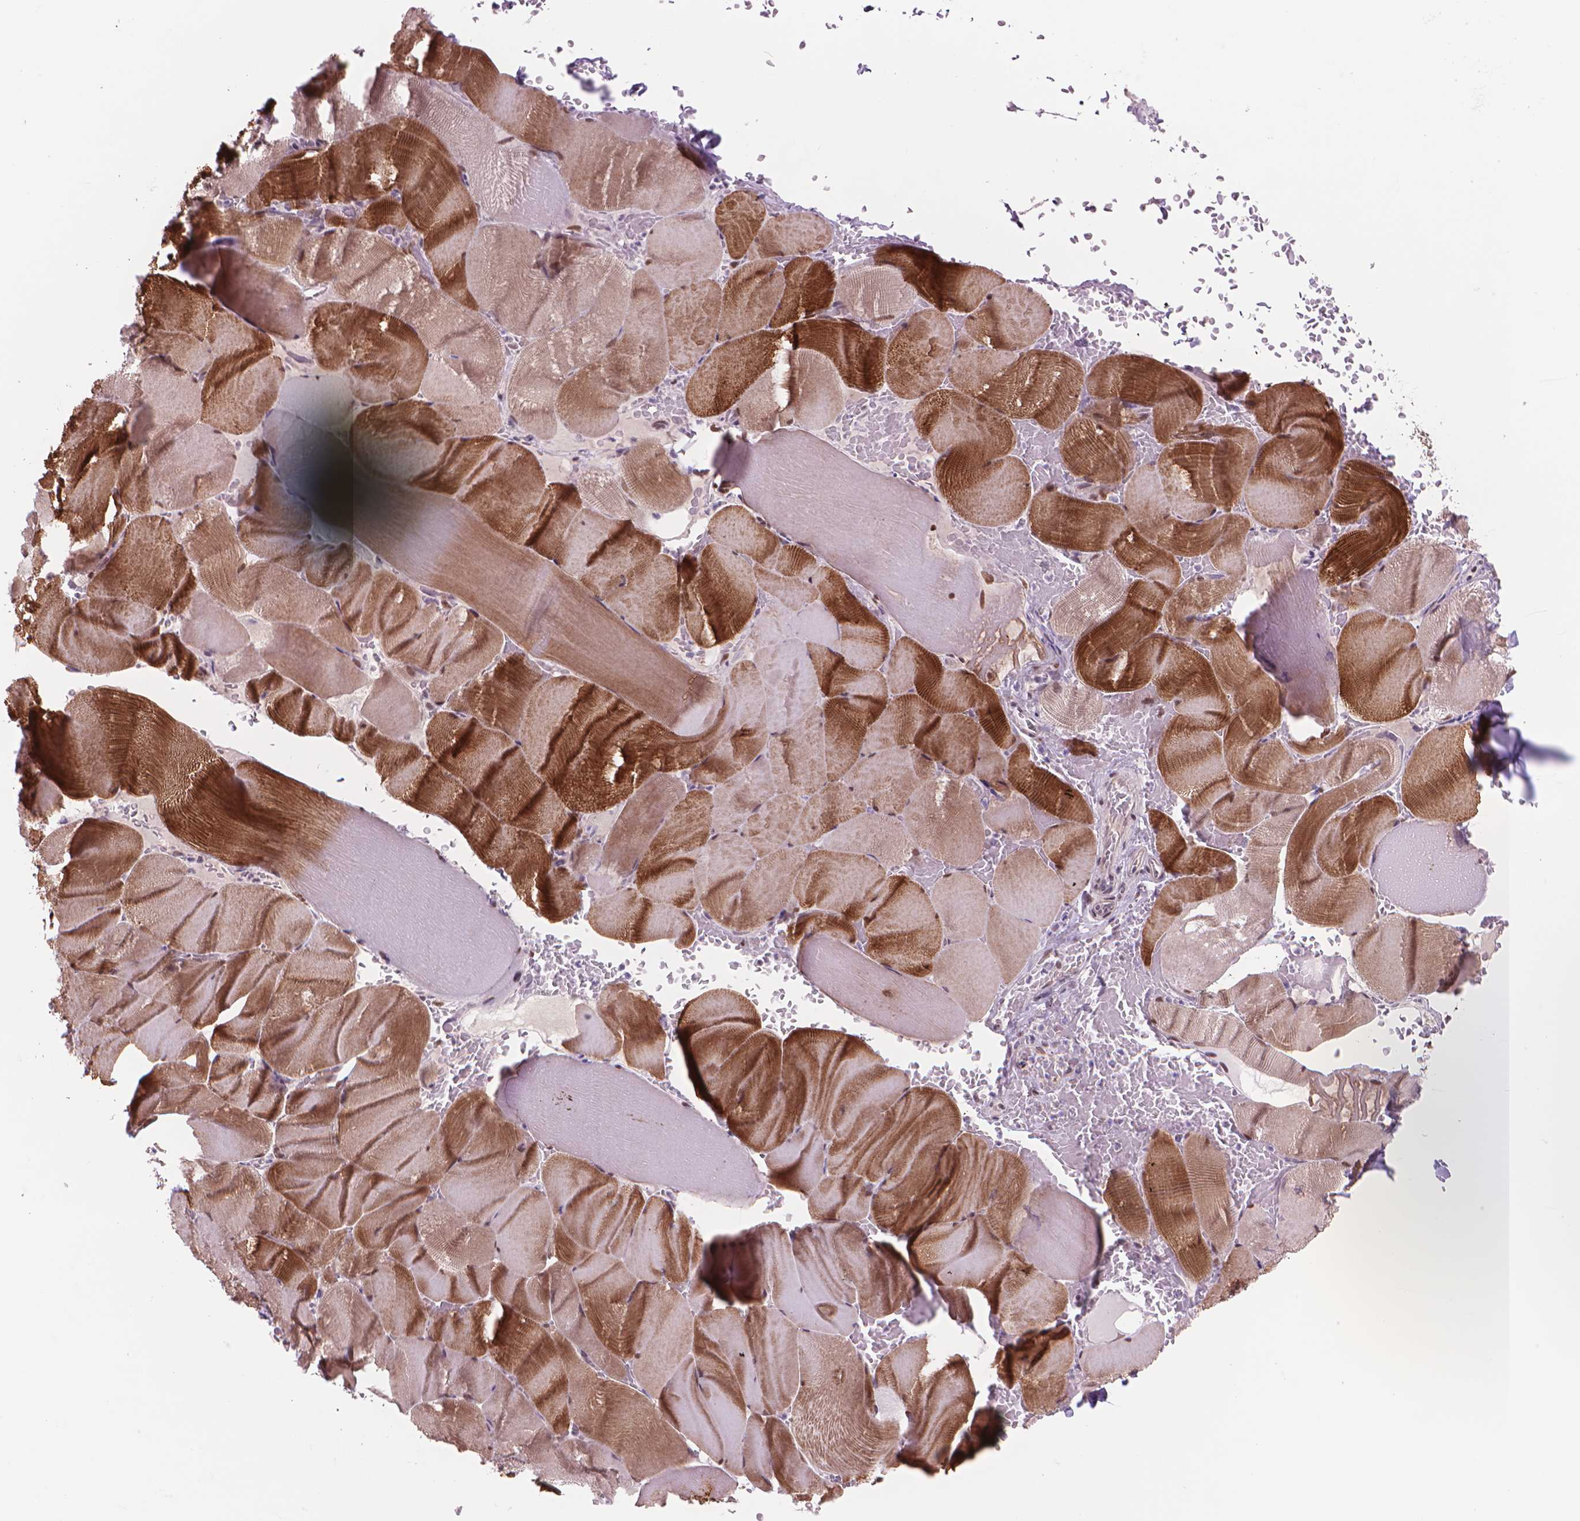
{"staining": {"intensity": "strong", "quantity": "25%-75%", "location": "cytoplasmic/membranous,nuclear"}, "tissue": "skeletal muscle", "cell_type": "Myocytes", "image_type": "normal", "snomed": [{"axis": "morphology", "description": "Normal tissue, NOS"}, {"axis": "topography", "description": "Skeletal muscle"}], "caption": "Brown immunohistochemical staining in normal human skeletal muscle reveals strong cytoplasmic/membranous,nuclear expression in about 25%-75% of myocytes. (DAB = brown stain, brightfield microscopy at high magnification).", "gene": "POLR3D", "patient": {"sex": "male", "age": 56}}